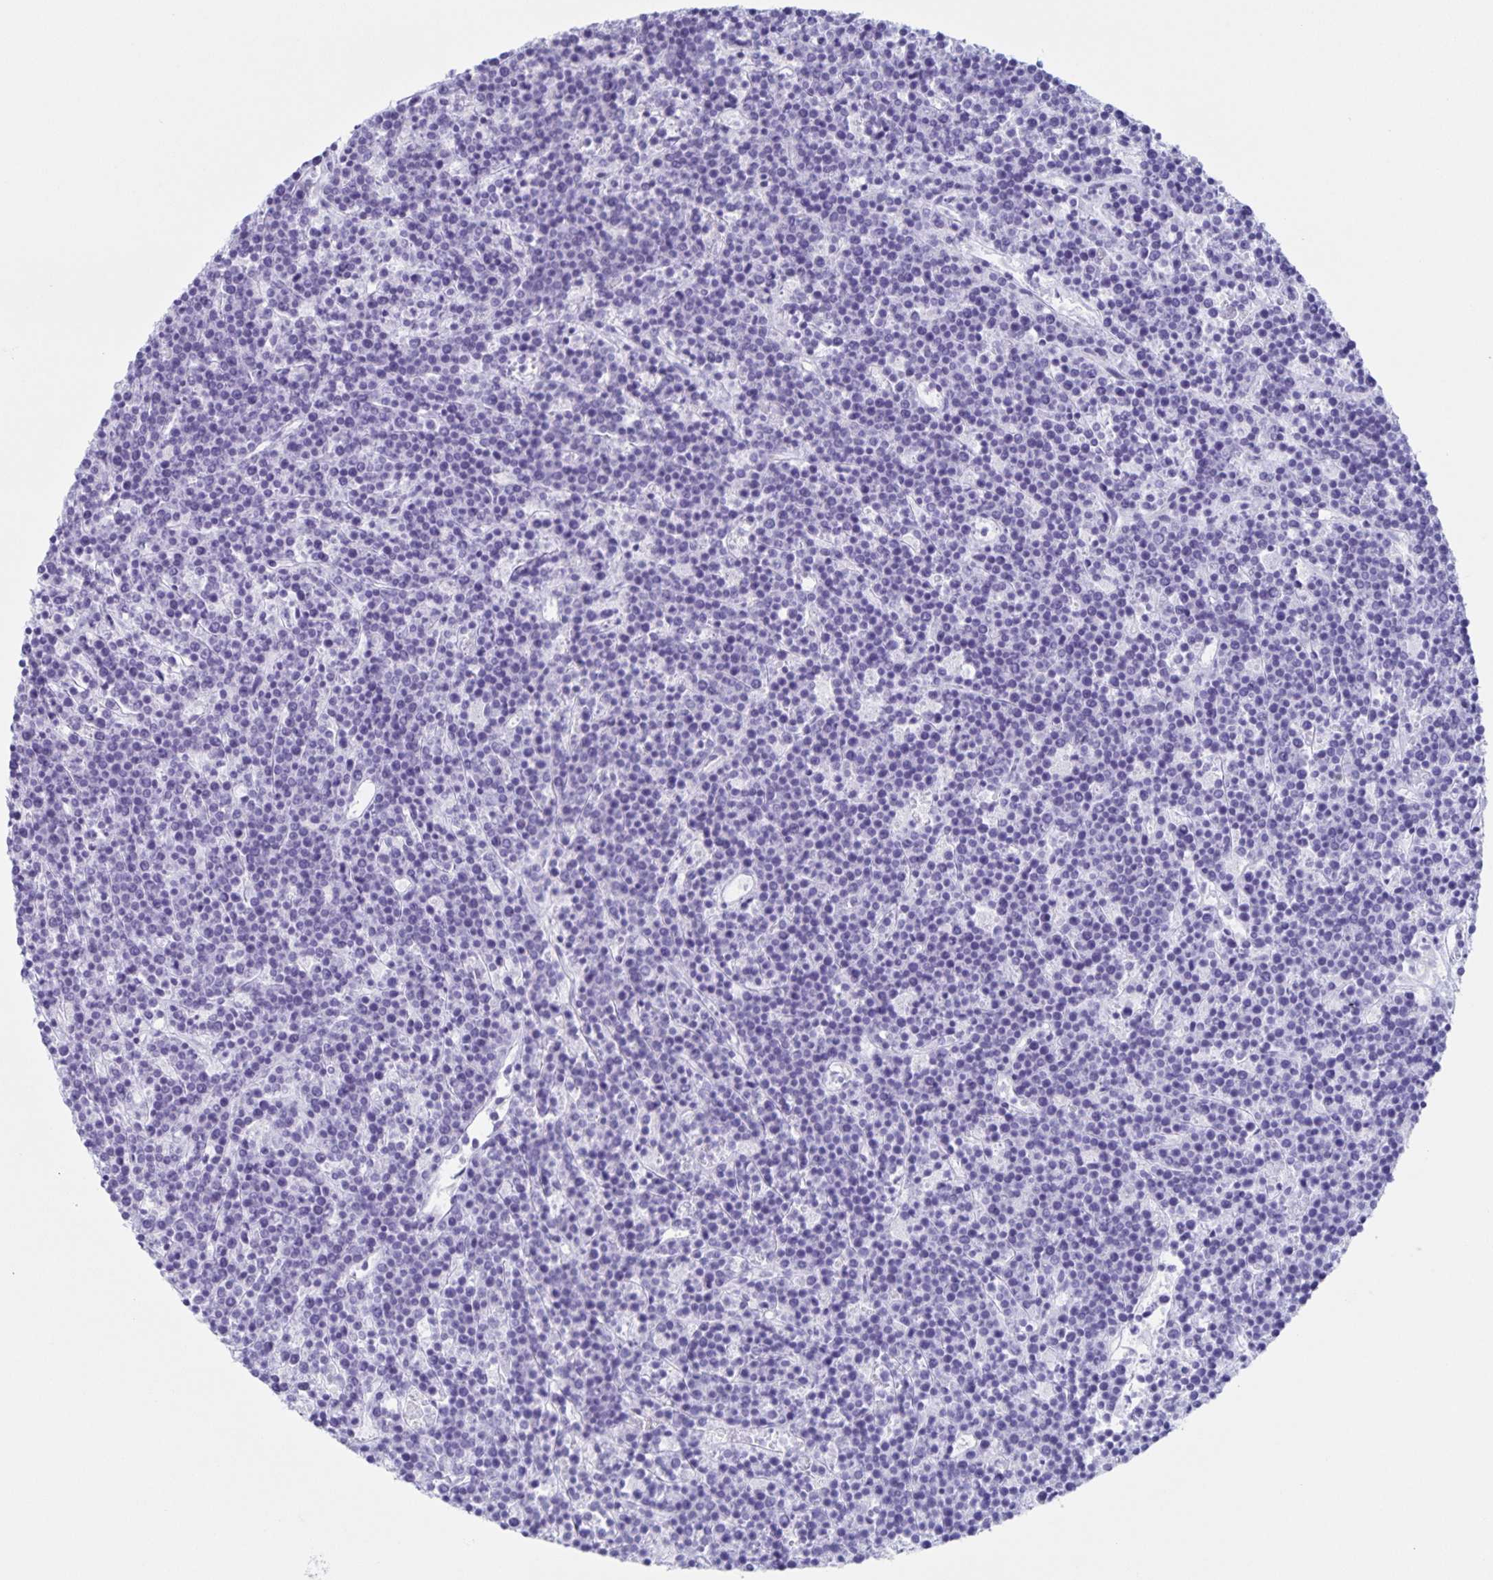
{"staining": {"intensity": "negative", "quantity": "none", "location": "none"}, "tissue": "lymphoma", "cell_type": "Tumor cells", "image_type": "cancer", "snomed": [{"axis": "morphology", "description": "Malignant lymphoma, non-Hodgkin's type, High grade"}, {"axis": "topography", "description": "Ovary"}], "caption": "Lymphoma stained for a protein using IHC reveals no staining tumor cells.", "gene": "C12orf56", "patient": {"sex": "female", "age": 56}}